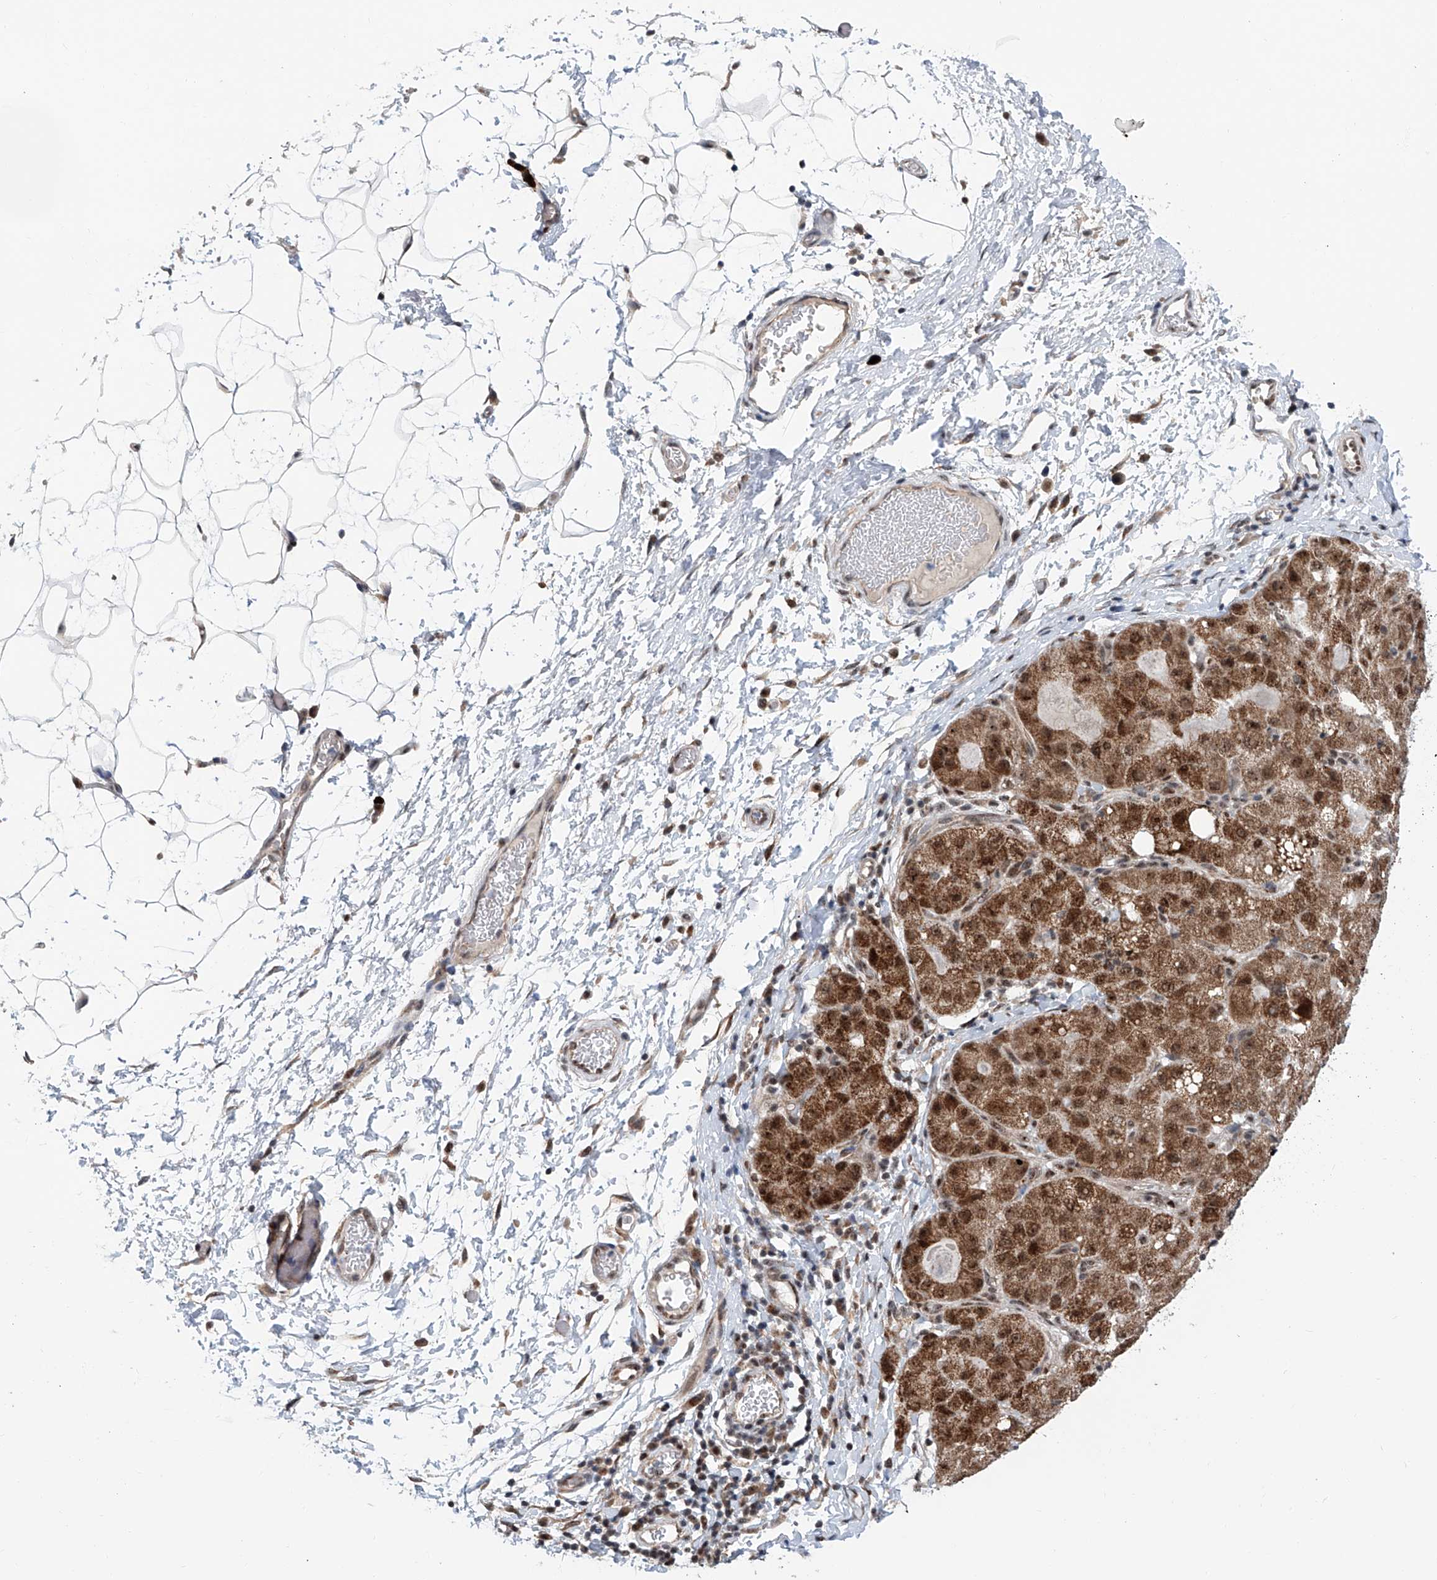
{"staining": {"intensity": "strong", "quantity": ">75%", "location": "cytoplasmic/membranous,nuclear"}, "tissue": "liver cancer", "cell_type": "Tumor cells", "image_type": "cancer", "snomed": [{"axis": "morphology", "description": "Carcinoma, Hepatocellular, NOS"}, {"axis": "topography", "description": "Liver"}], "caption": "This is a photomicrograph of IHC staining of liver cancer (hepatocellular carcinoma), which shows strong expression in the cytoplasmic/membranous and nuclear of tumor cells.", "gene": "SDE2", "patient": {"sex": "male", "age": 80}}